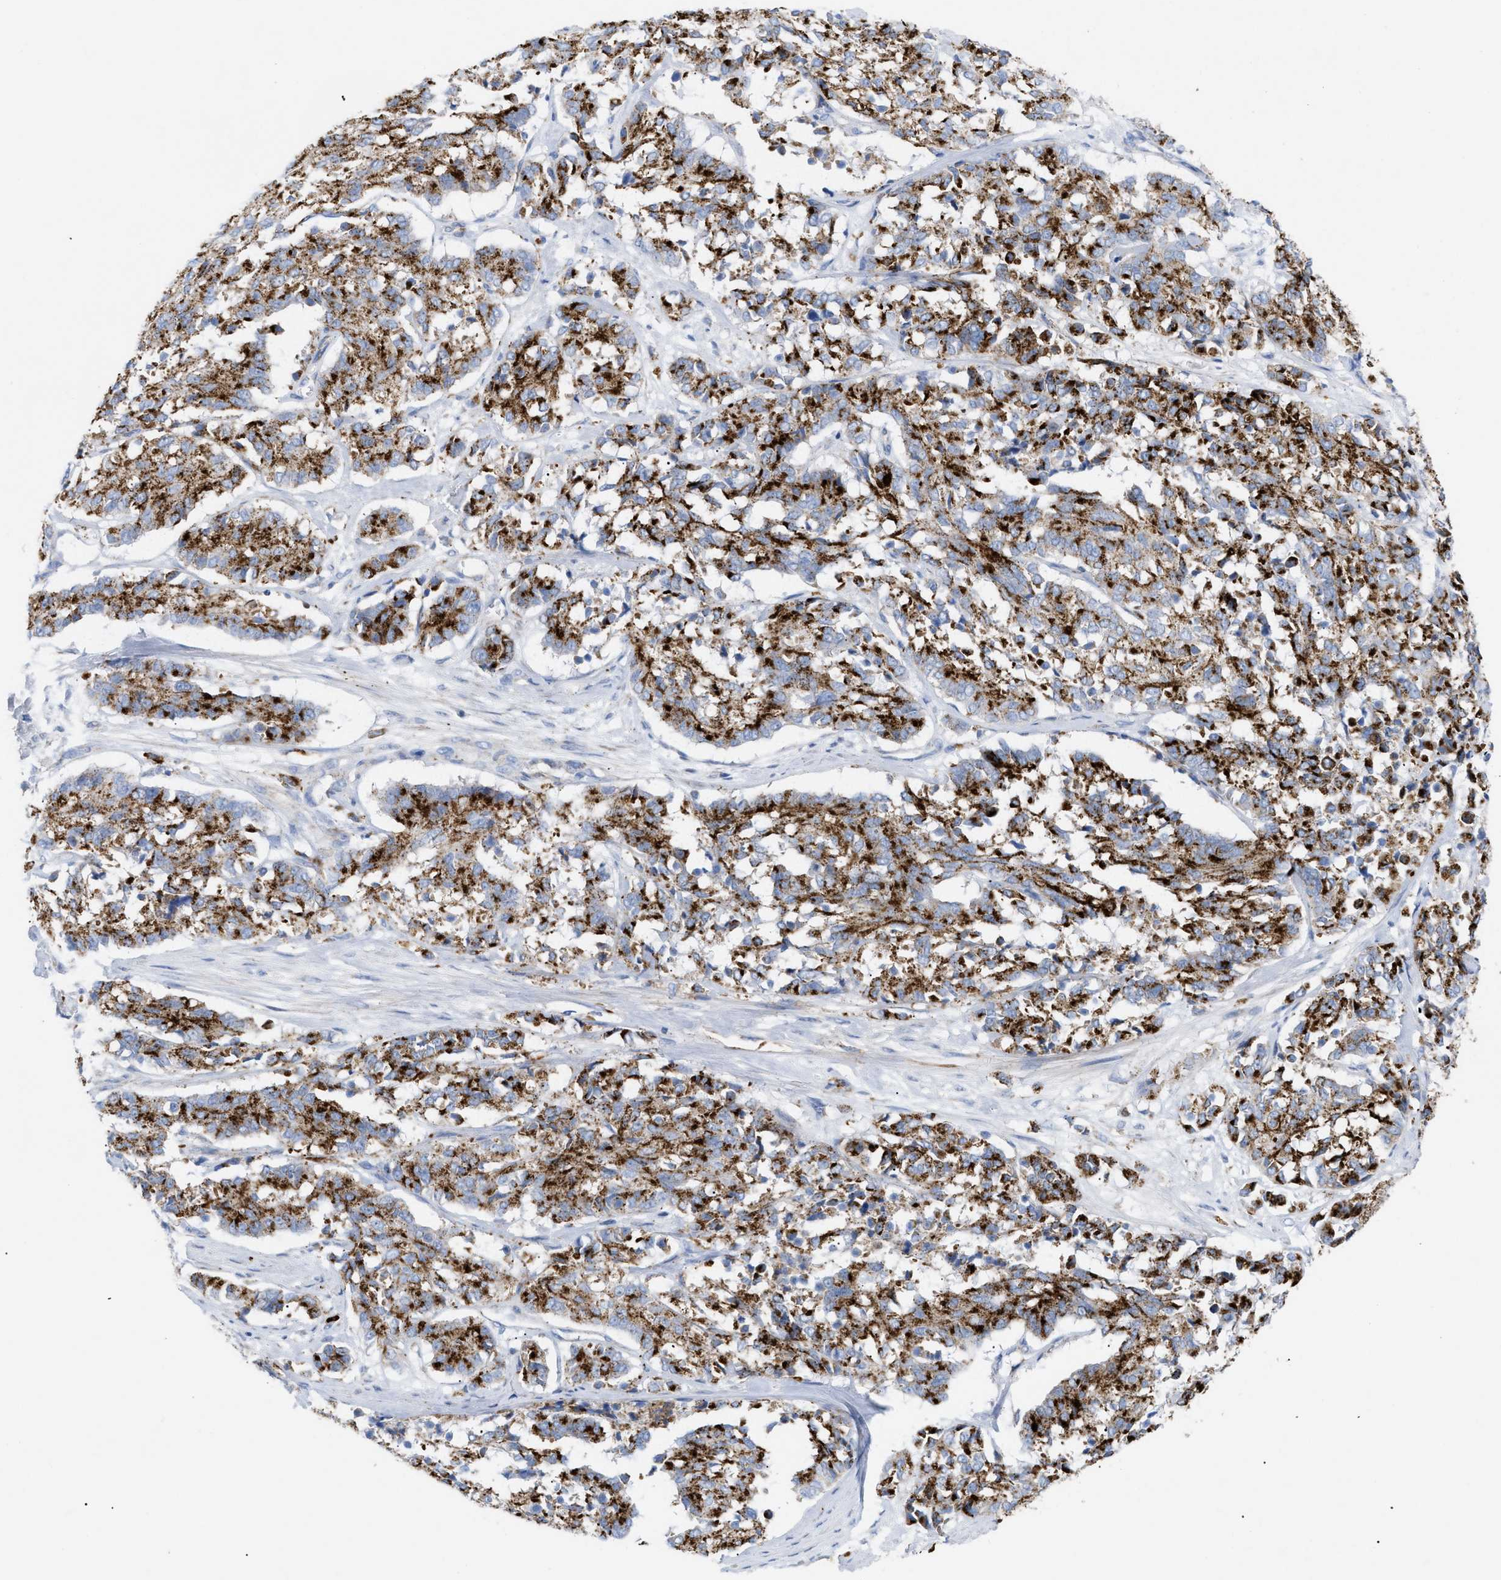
{"staining": {"intensity": "strong", "quantity": ">75%", "location": "cytoplasmic/membranous"}, "tissue": "cervical cancer", "cell_type": "Tumor cells", "image_type": "cancer", "snomed": [{"axis": "morphology", "description": "Squamous cell carcinoma, NOS"}, {"axis": "topography", "description": "Cervix"}], "caption": "Cervical cancer (squamous cell carcinoma) stained with immunohistochemistry demonstrates strong cytoplasmic/membranous positivity in approximately >75% of tumor cells.", "gene": "DRAM2", "patient": {"sex": "female", "age": 35}}